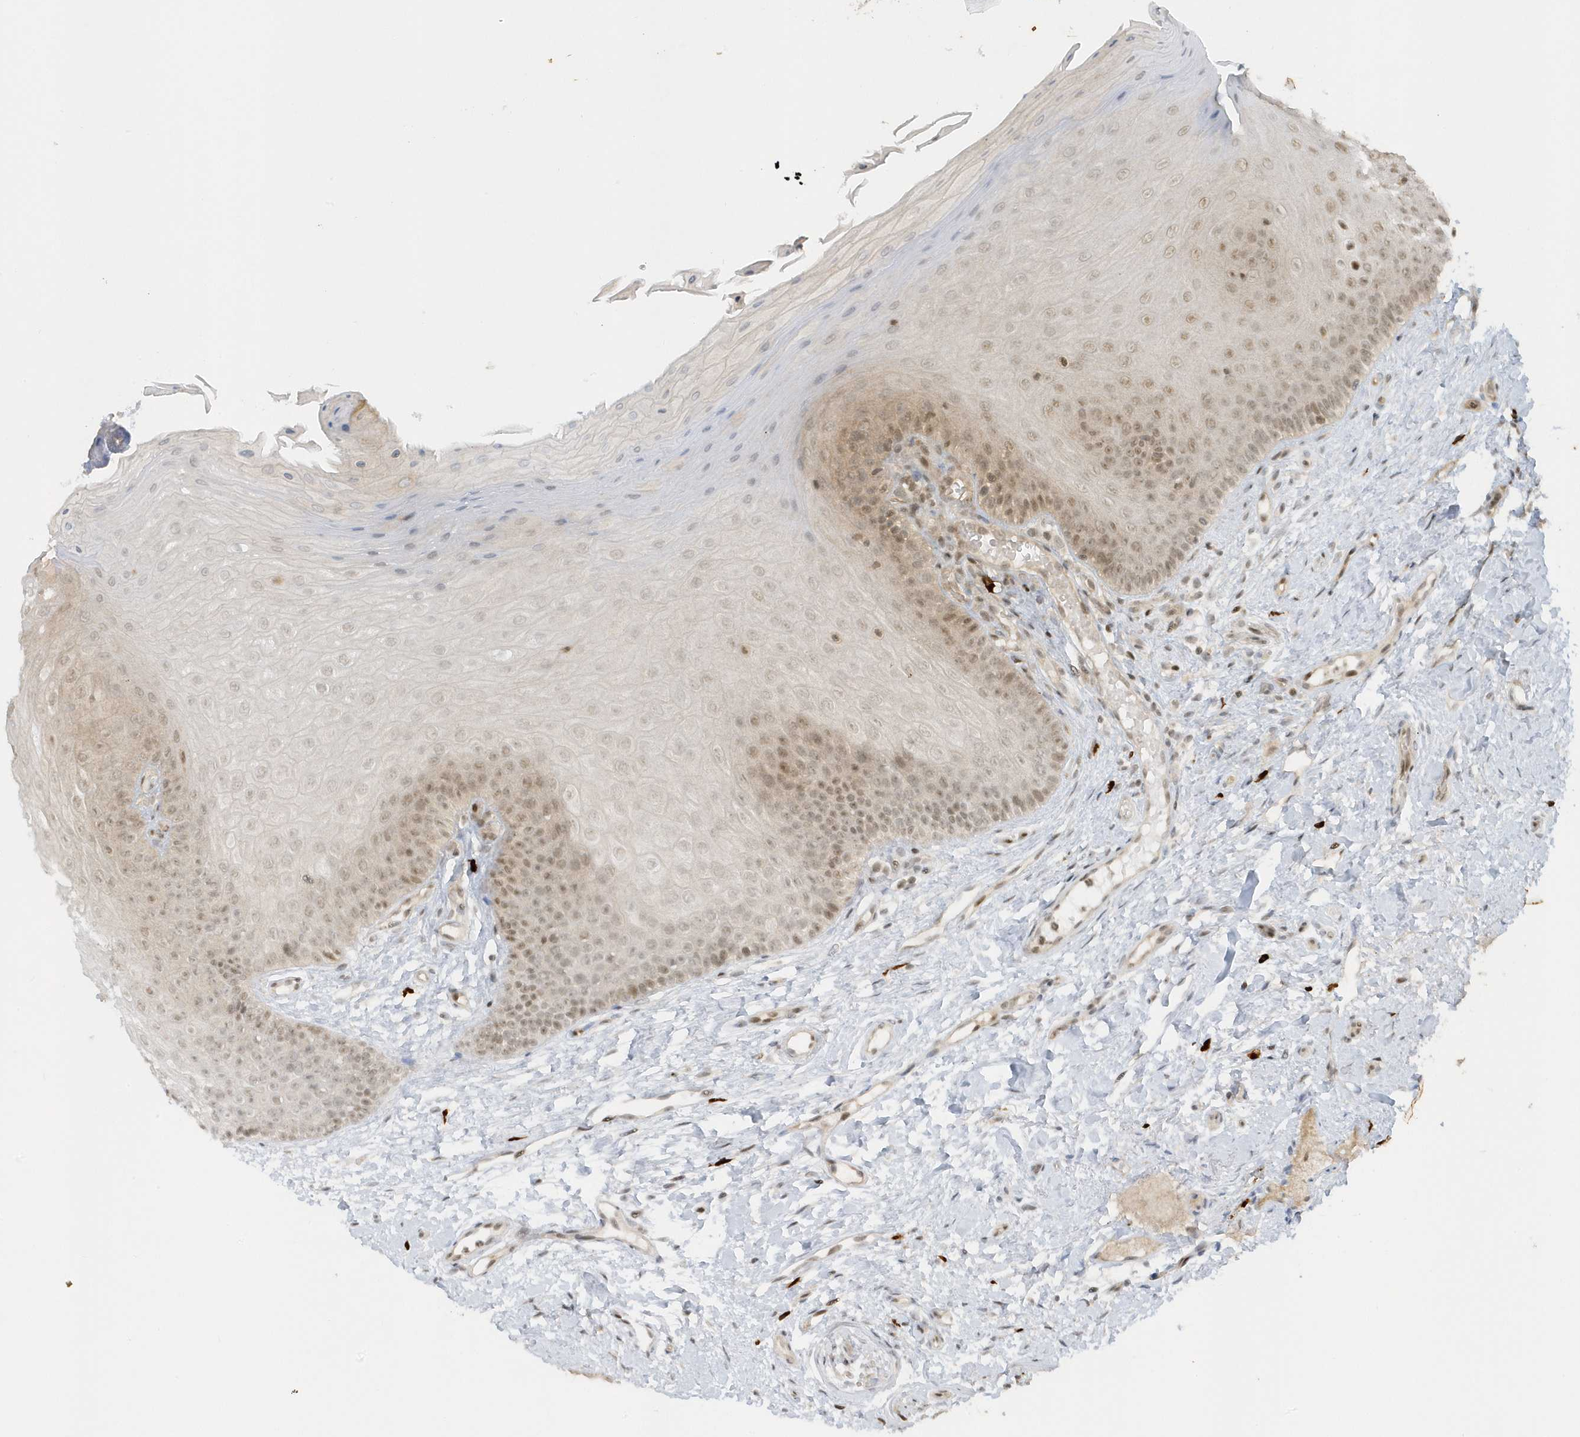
{"staining": {"intensity": "moderate", "quantity": "25%-75%", "location": "cytoplasmic/membranous,nuclear"}, "tissue": "oral mucosa", "cell_type": "Squamous epithelial cells", "image_type": "normal", "snomed": [{"axis": "morphology", "description": "Normal tissue, NOS"}, {"axis": "topography", "description": "Oral tissue"}], "caption": "Immunohistochemistry staining of normal oral mucosa, which shows medium levels of moderate cytoplasmic/membranous,nuclear expression in about 25%-75% of squamous epithelial cells indicating moderate cytoplasmic/membranous,nuclear protein staining. The staining was performed using DAB (3,3'-diaminobenzidine) (brown) for protein detection and nuclei were counterstained in hematoxylin (blue).", "gene": "PPP1R7", "patient": {"sex": "female", "age": 68}}